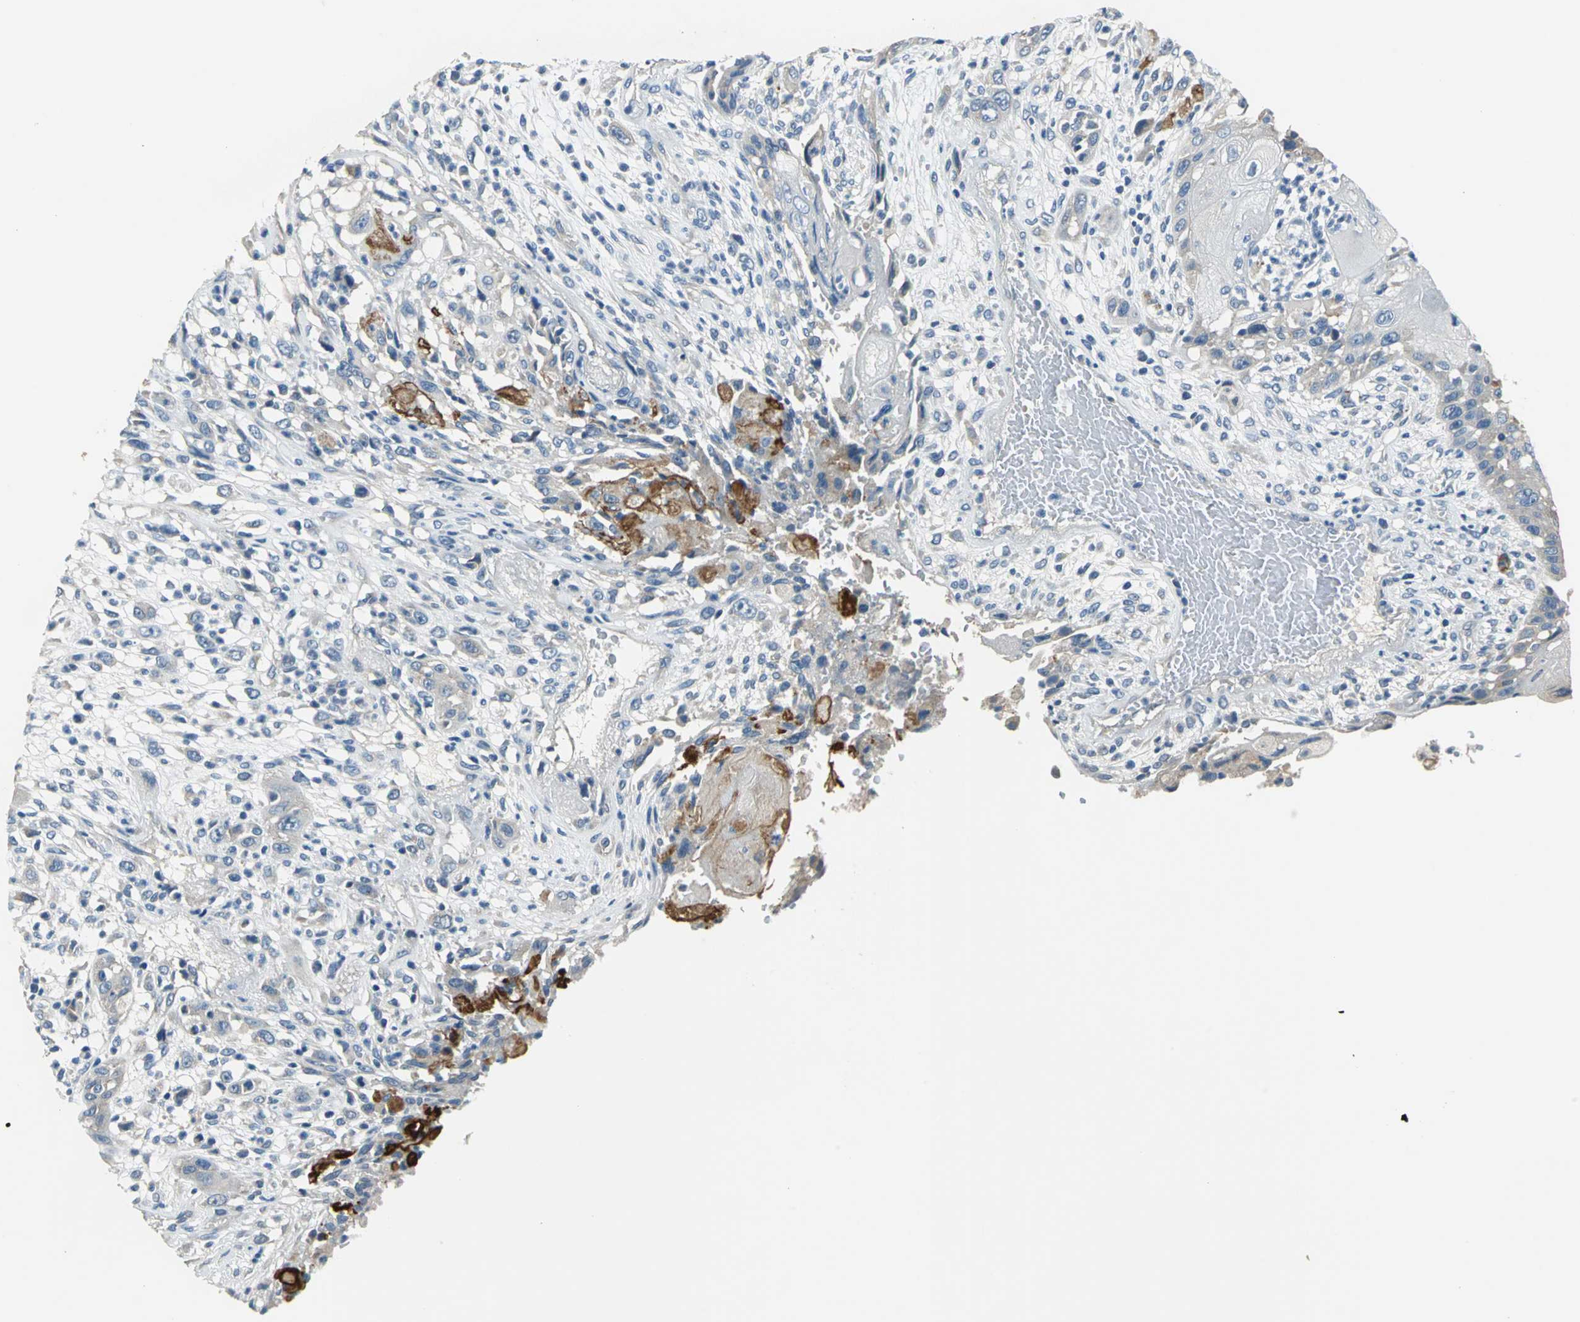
{"staining": {"intensity": "negative", "quantity": "none", "location": "none"}, "tissue": "head and neck cancer", "cell_type": "Tumor cells", "image_type": "cancer", "snomed": [{"axis": "morphology", "description": "Necrosis, NOS"}, {"axis": "morphology", "description": "Neoplasm, malignant, NOS"}, {"axis": "topography", "description": "Salivary gland"}, {"axis": "topography", "description": "Head-Neck"}], "caption": "Photomicrograph shows no protein staining in tumor cells of head and neck cancer tissue. (DAB immunohistochemistry with hematoxylin counter stain).", "gene": "SLC16A7", "patient": {"sex": "male", "age": 43}}